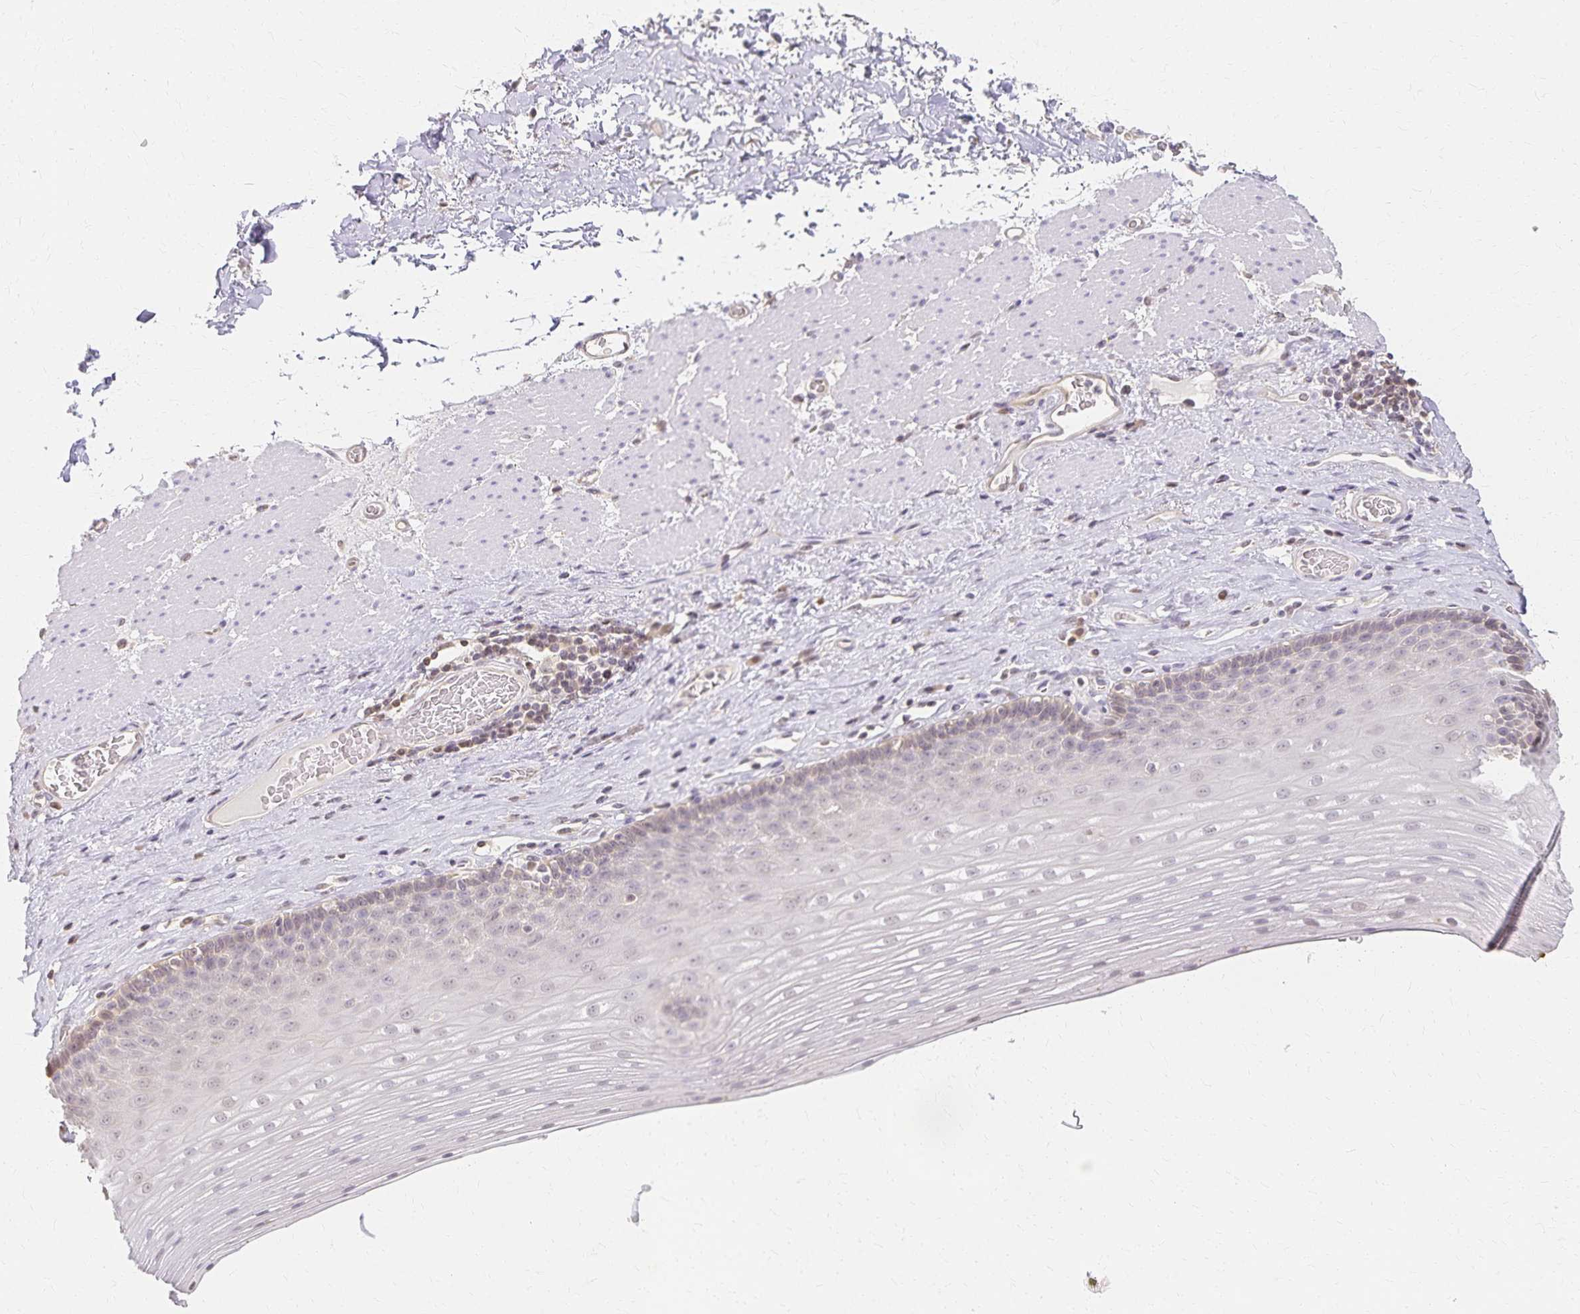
{"staining": {"intensity": "weak", "quantity": "<25%", "location": "nuclear"}, "tissue": "esophagus", "cell_type": "Squamous epithelial cells", "image_type": "normal", "snomed": [{"axis": "morphology", "description": "Normal tissue, NOS"}, {"axis": "topography", "description": "Esophagus"}], "caption": "Squamous epithelial cells show no significant expression in unremarkable esophagus. (Brightfield microscopy of DAB (3,3'-diaminobenzidine) immunohistochemistry (IHC) at high magnification).", "gene": "AZGP1", "patient": {"sex": "male", "age": 62}}